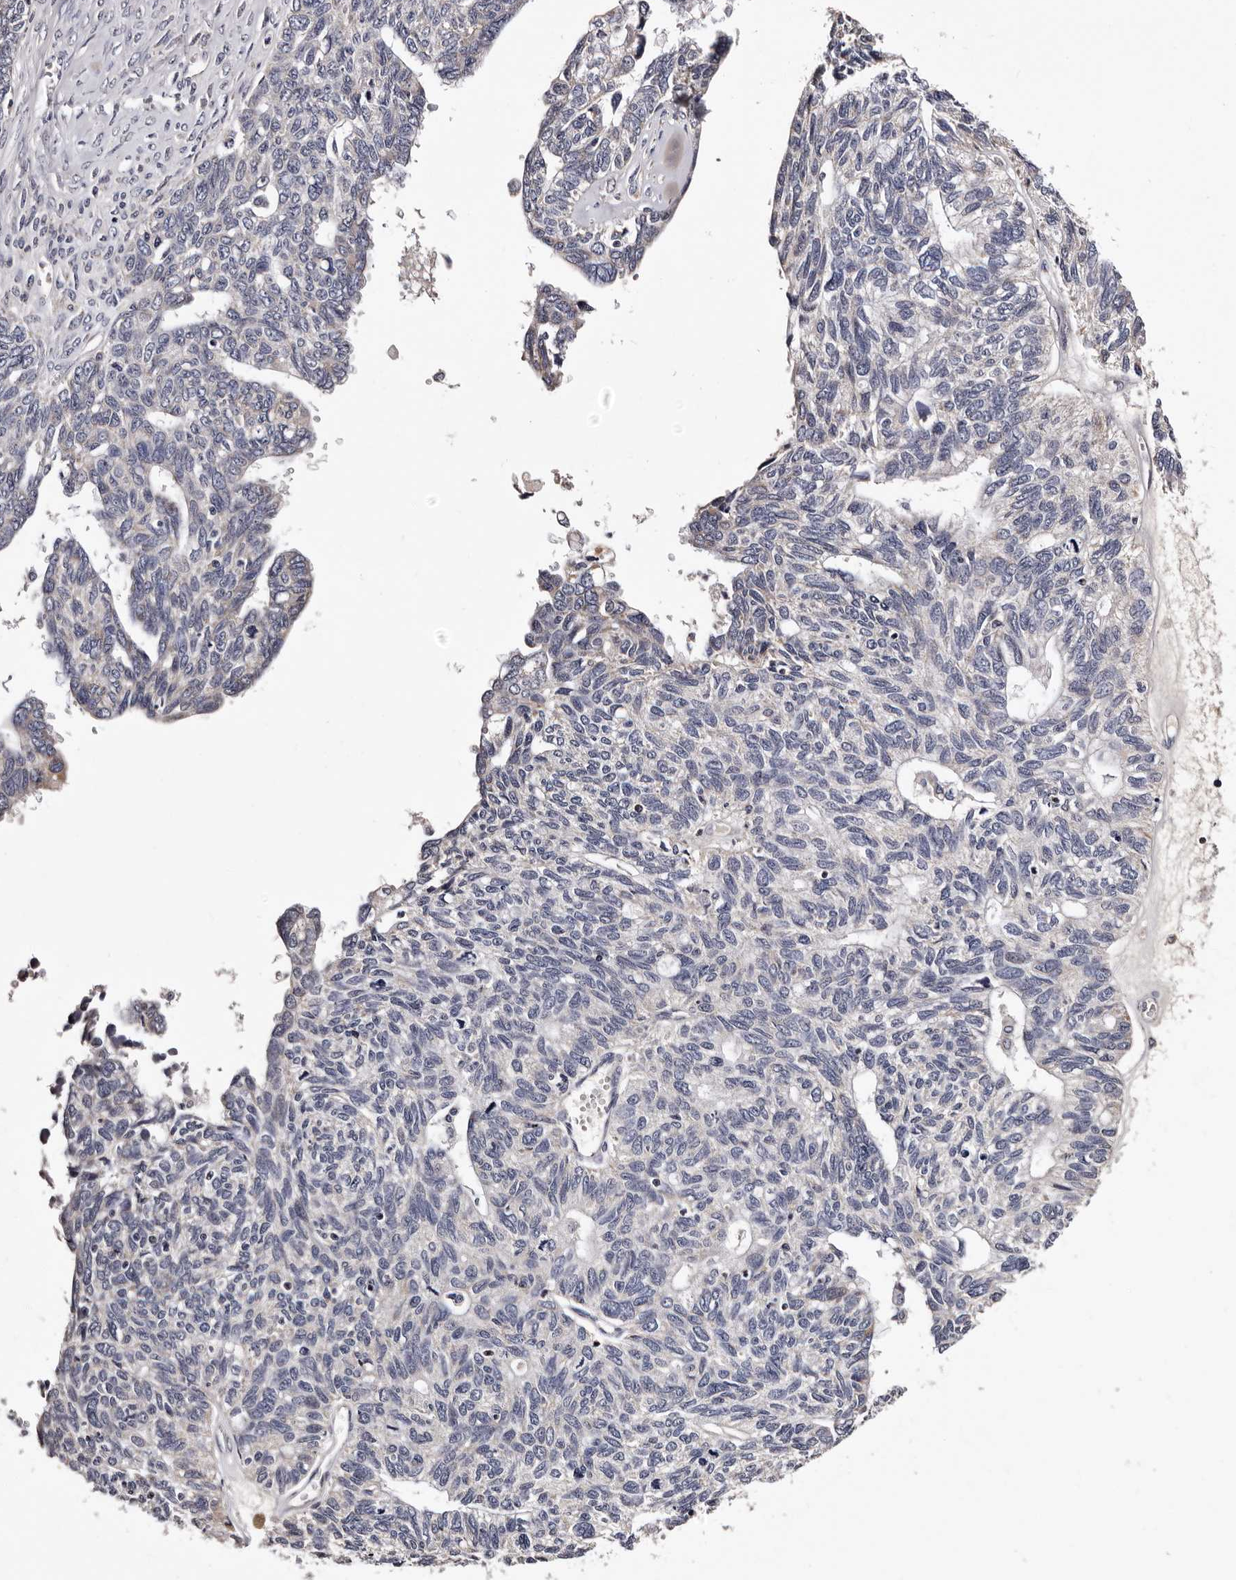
{"staining": {"intensity": "negative", "quantity": "none", "location": "none"}, "tissue": "ovarian cancer", "cell_type": "Tumor cells", "image_type": "cancer", "snomed": [{"axis": "morphology", "description": "Cystadenocarcinoma, serous, NOS"}, {"axis": "topography", "description": "Ovary"}], "caption": "Immunohistochemical staining of serous cystadenocarcinoma (ovarian) shows no significant expression in tumor cells. (DAB (3,3'-diaminobenzidine) immunohistochemistry (IHC), high magnification).", "gene": "TAF4B", "patient": {"sex": "female", "age": 79}}